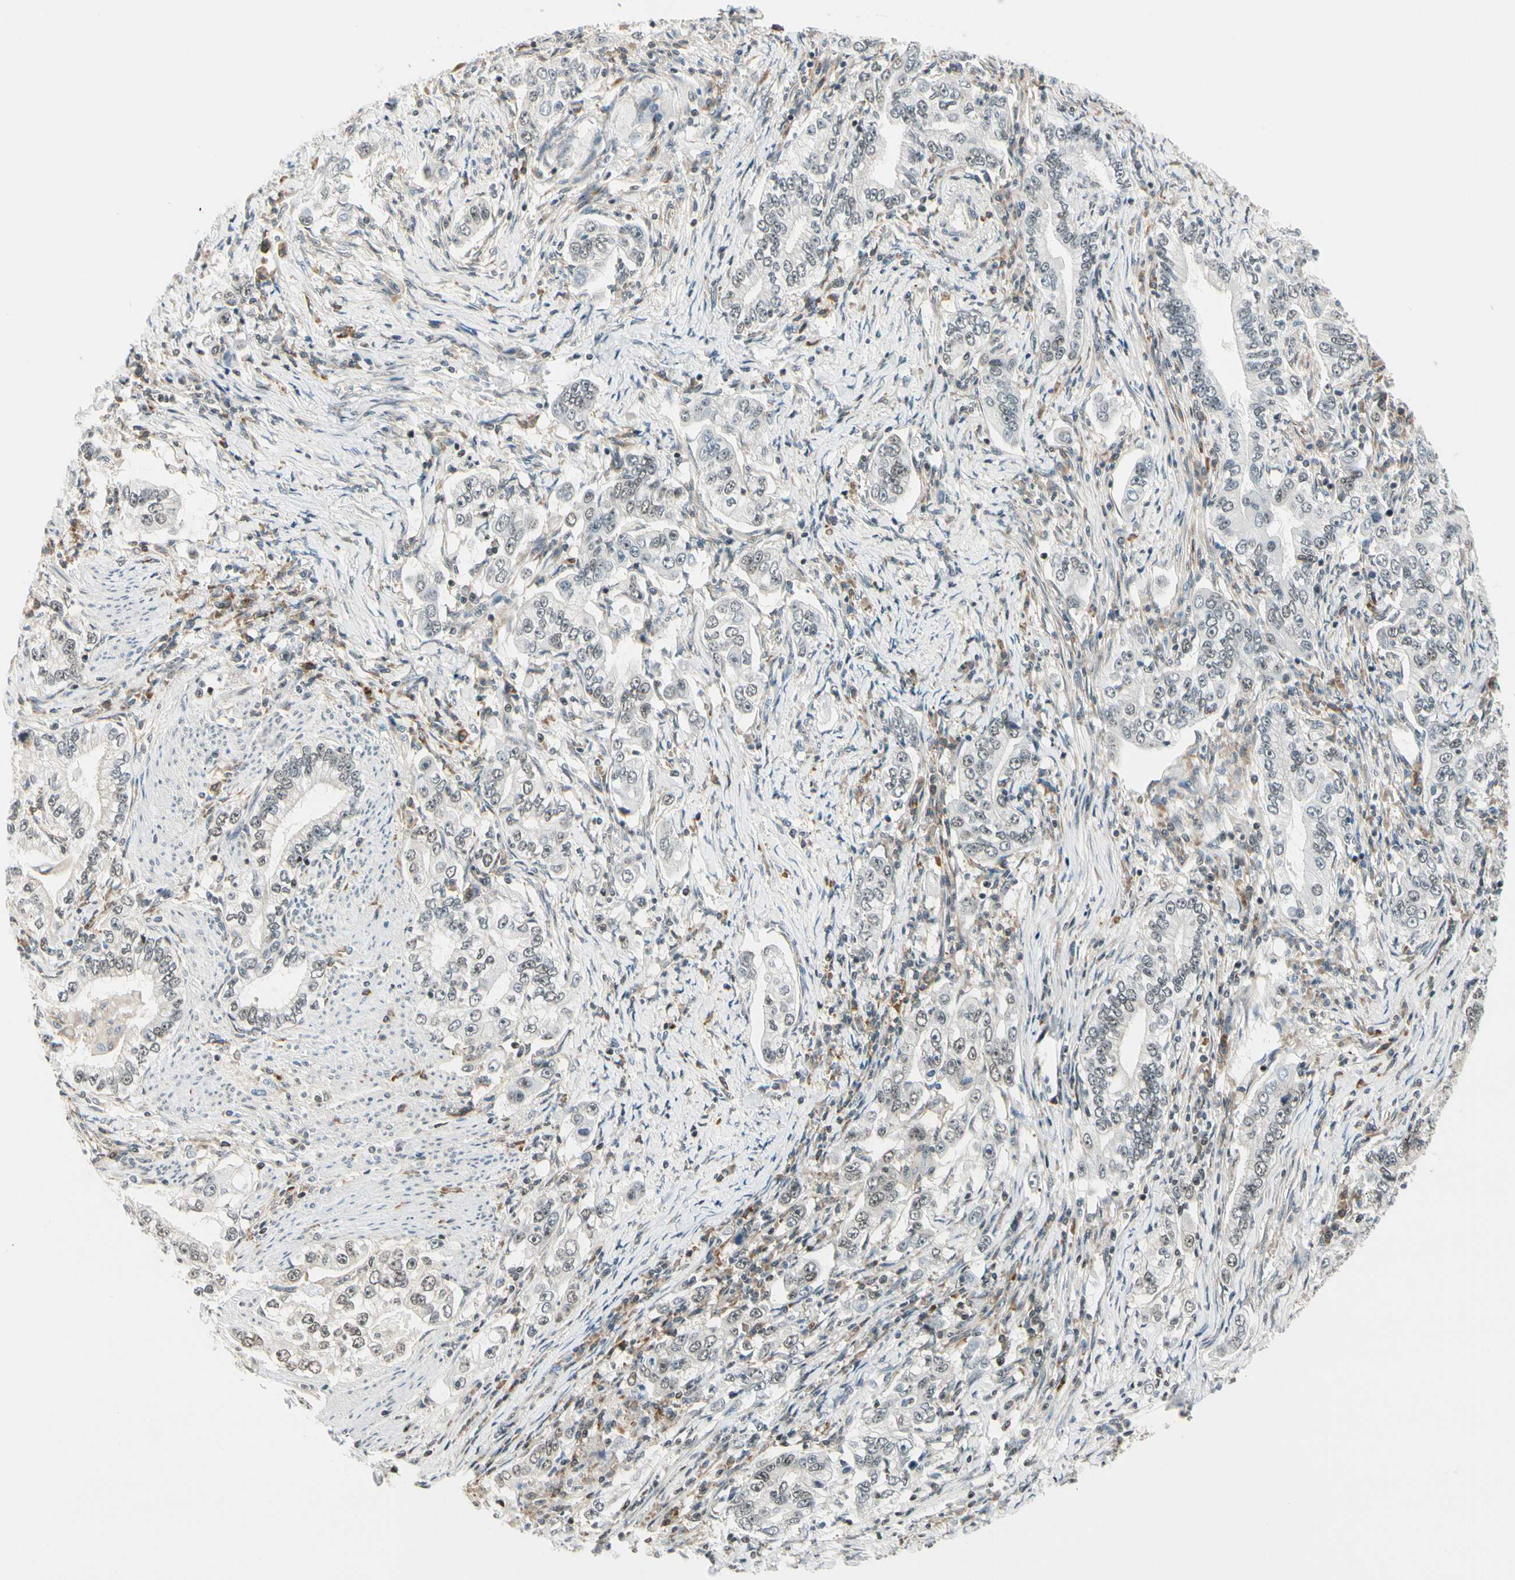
{"staining": {"intensity": "strong", "quantity": "25%-75%", "location": "nuclear"}, "tissue": "stomach cancer", "cell_type": "Tumor cells", "image_type": "cancer", "snomed": [{"axis": "morphology", "description": "Adenocarcinoma, NOS"}, {"axis": "topography", "description": "Stomach, lower"}], "caption": "Stomach cancer (adenocarcinoma) stained with immunohistochemistry displays strong nuclear expression in approximately 25%-75% of tumor cells. (Stains: DAB (3,3'-diaminobenzidine) in brown, nuclei in blue, Microscopy: brightfield microscopy at high magnification).", "gene": "DAXX", "patient": {"sex": "female", "age": 72}}